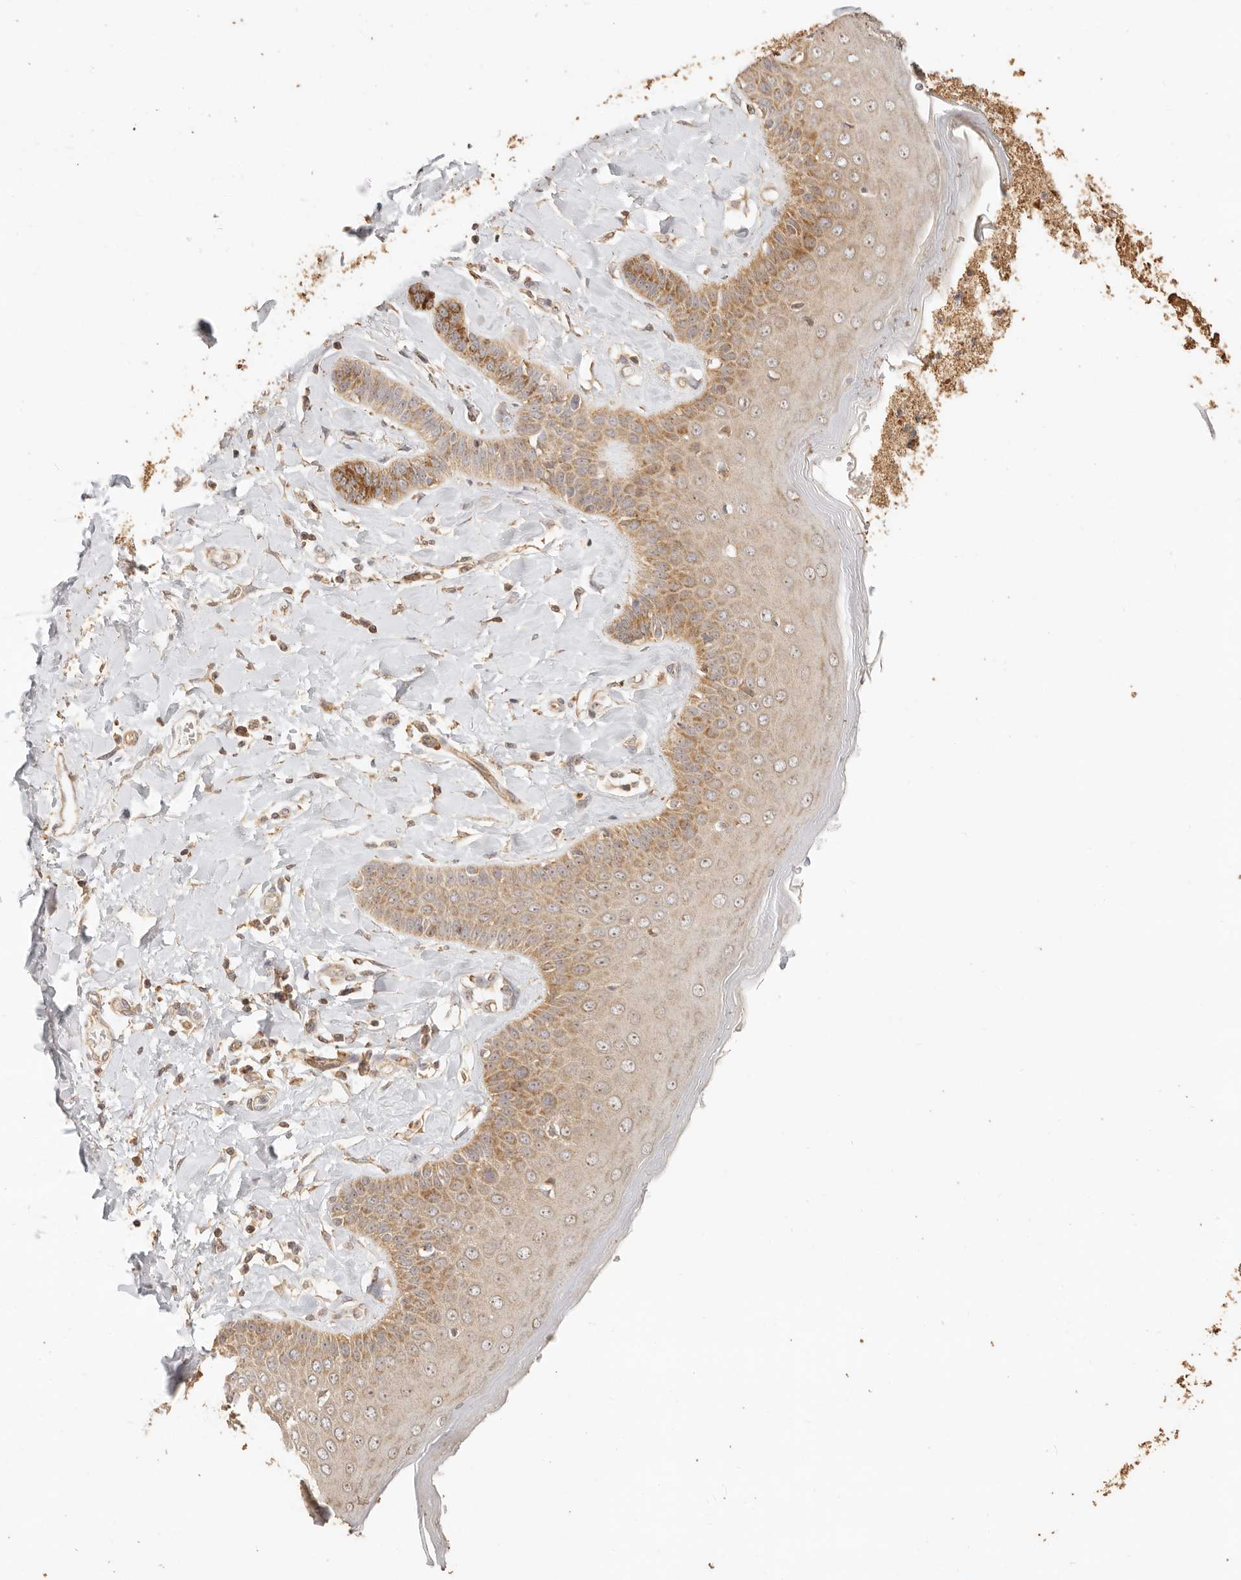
{"staining": {"intensity": "moderate", "quantity": ">75%", "location": "cytoplasmic/membranous,nuclear"}, "tissue": "skin", "cell_type": "Epidermal cells", "image_type": "normal", "snomed": [{"axis": "morphology", "description": "Normal tissue, NOS"}, {"axis": "topography", "description": "Anal"}], "caption": "Epidermal cells exhibit medium levels of moderate cytoplasmic/membranous,nuclear staining in approximately >75% of cells in benign human skin.", "gene": "PTPN22", "patient": {"sex": "male", "age": 69}}